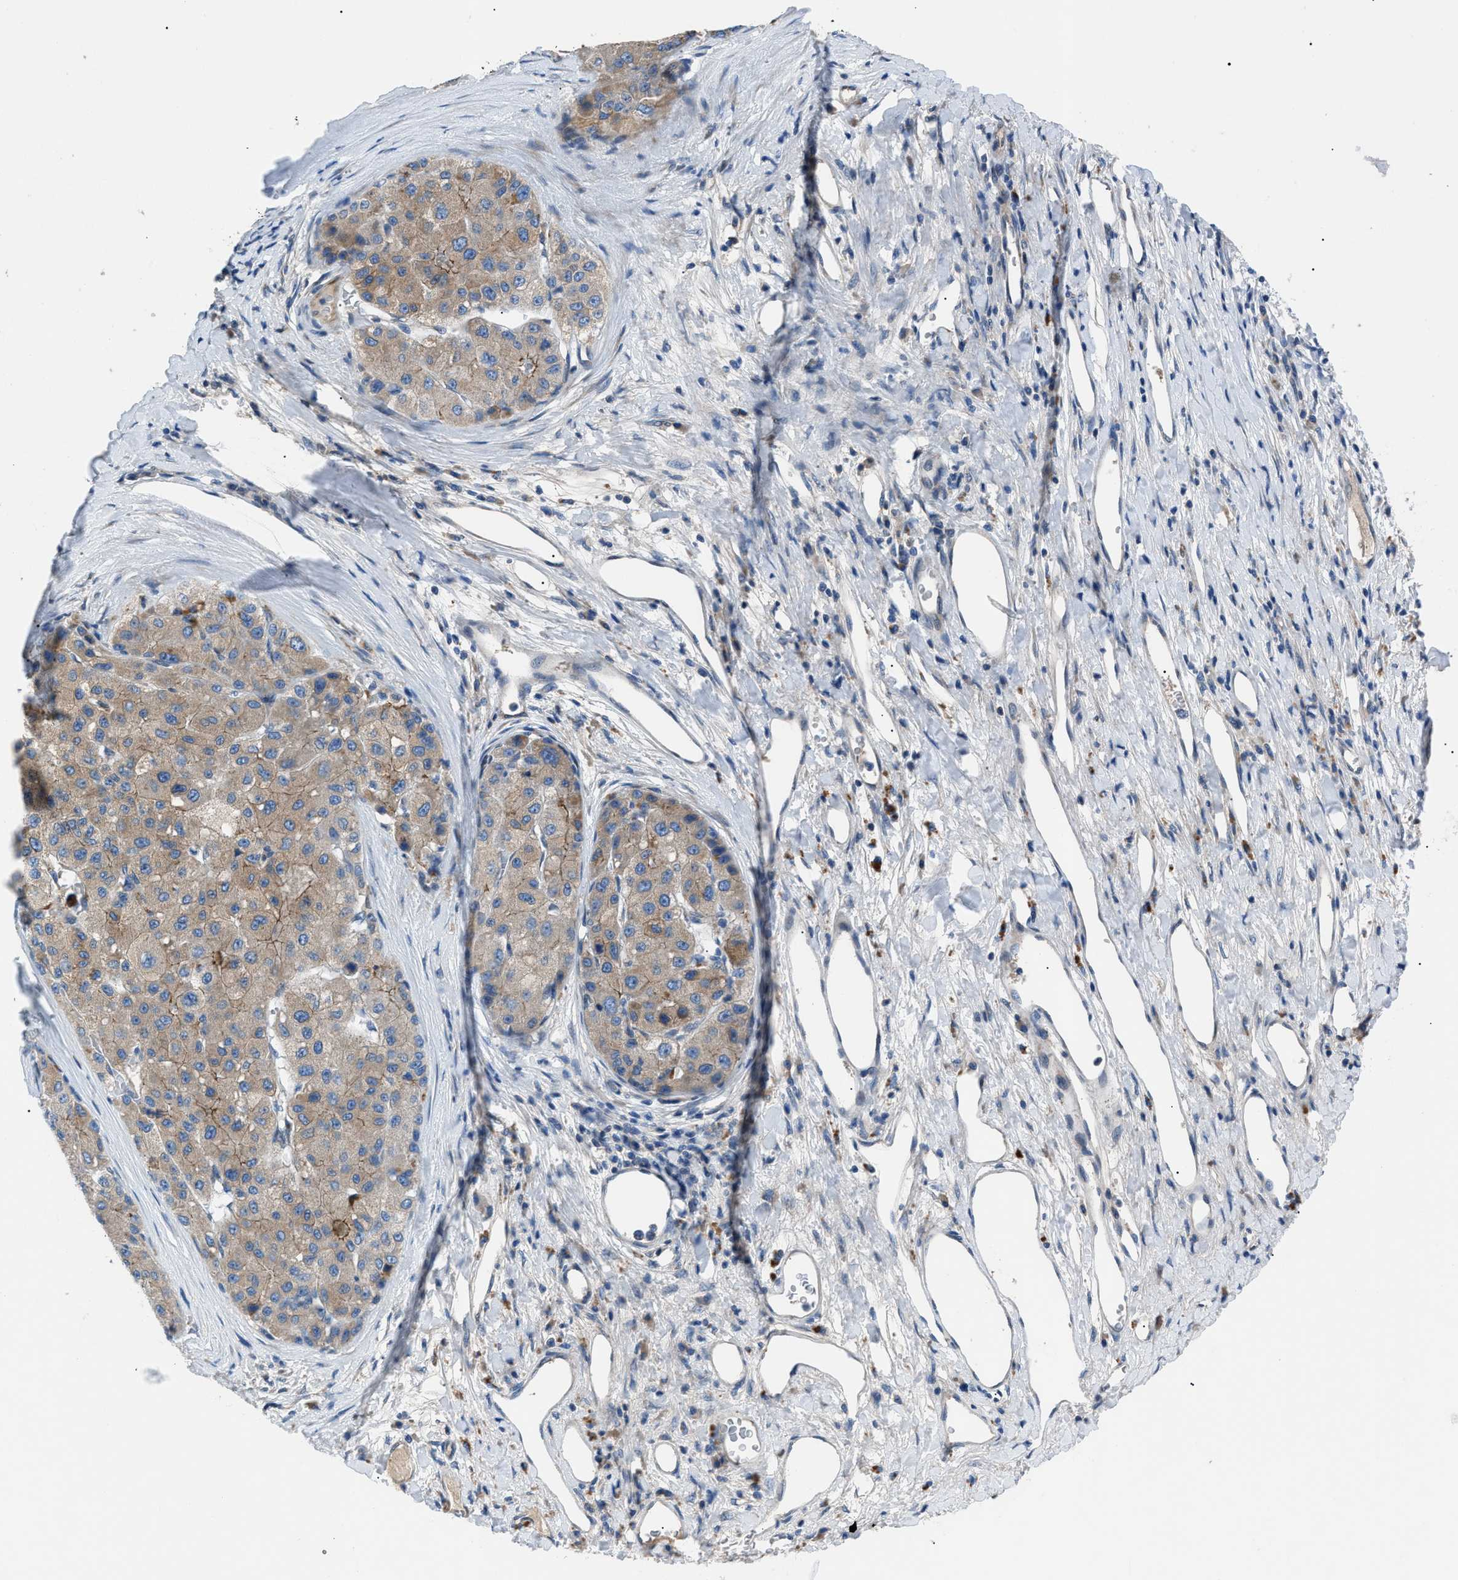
{"staining": {"intensity": "moderate", "quantity": ">75%", "location": "cytoplasmic/membranous"}, "tissue": "liver cancer", "cell_type": "Tumor cells", "image_type": "cancer", "snomed": [{"axis": "morphology", "description": "Carcinoma, Hepatocellular, NOS"}, {"axis": "topography", "description": "Liver"}], "caption": "Human liver cancer (hepatocellular carcinoma) stained with a protein marker displays moderate staining in tumor cells.", "gene": "ZDHHC24", "patient": {"sex": "male", "age": 80}}